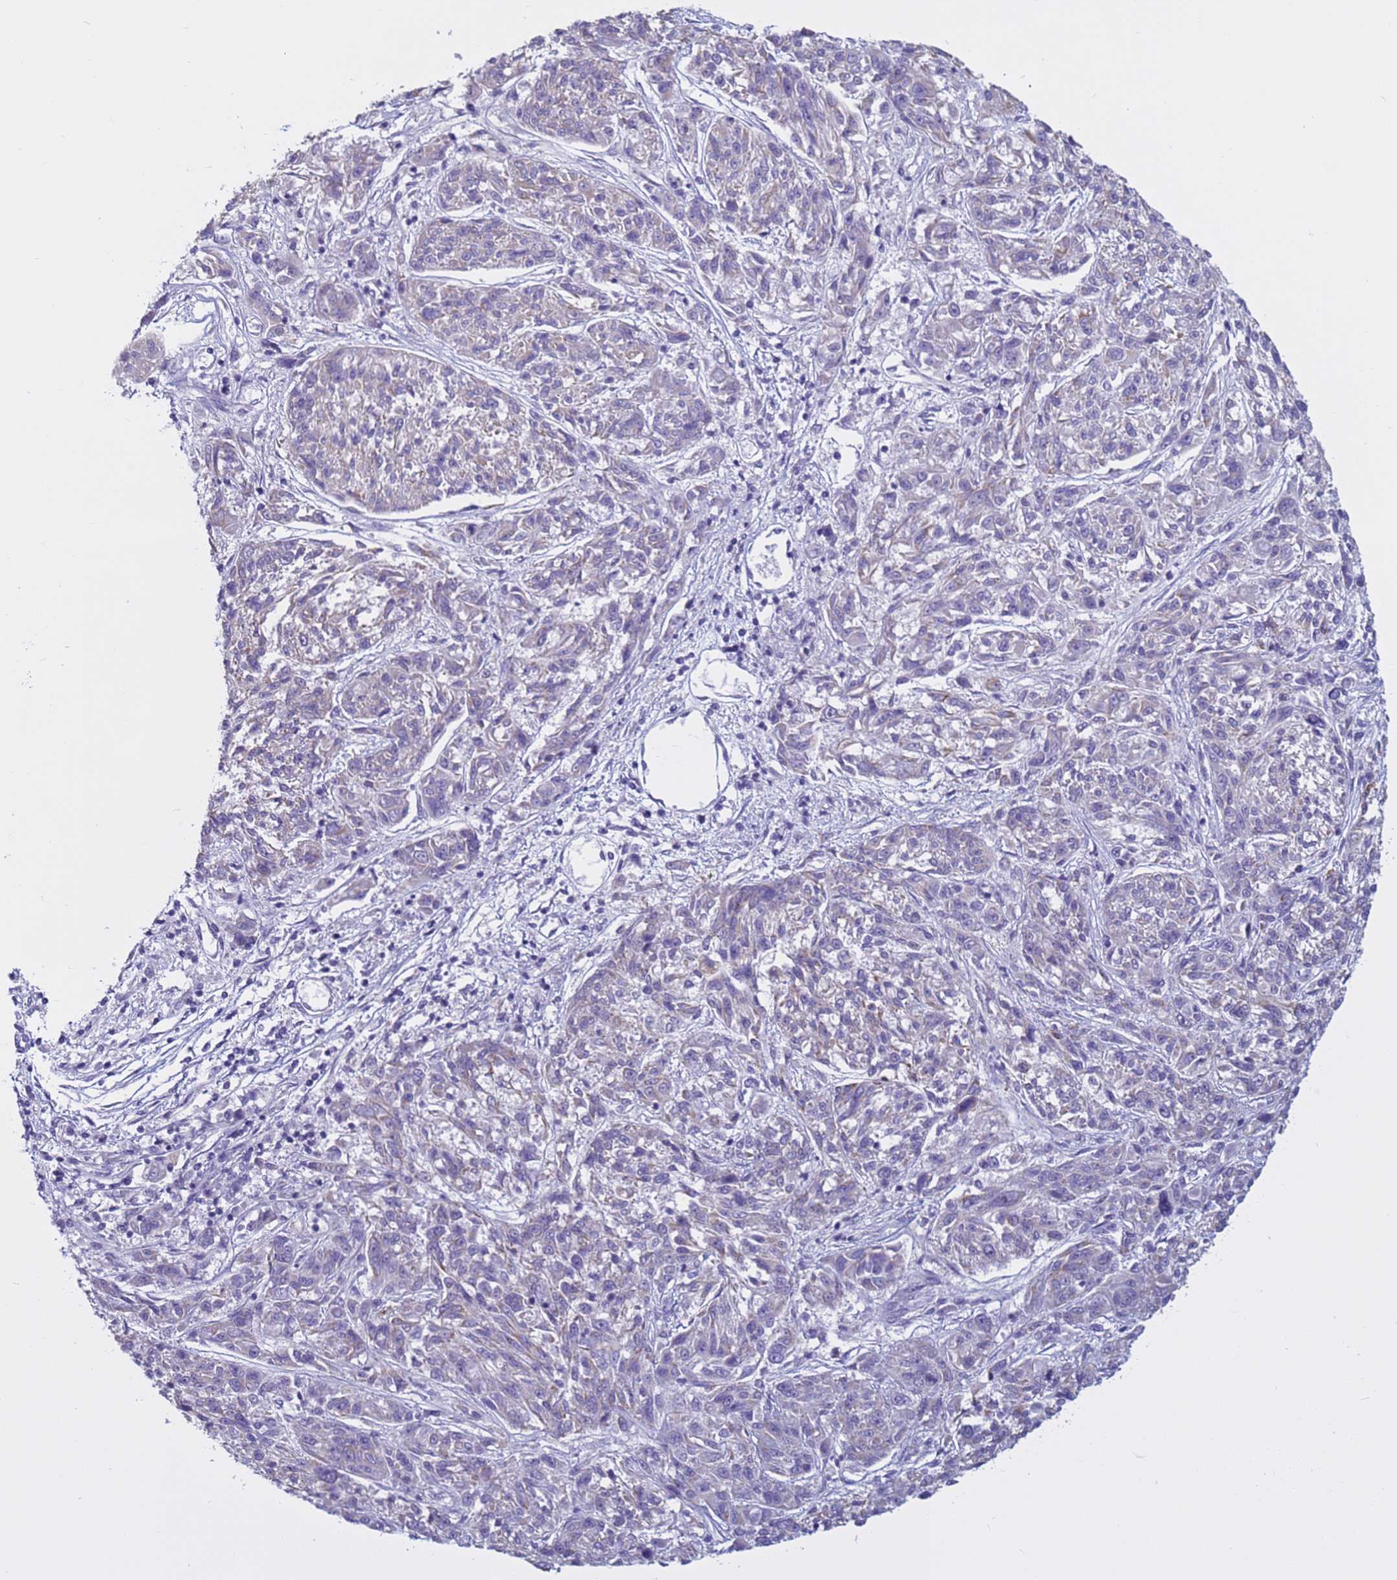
{"staining": {"intensity": "weak", "quantity": "<25%", "location": "cytoplasmic/membranous"}, "tissue": "melanoma", "cell_type": "Tumor cells", "image_type": "cancer", "snomed": [{"axis": "morphology", "description": "Malignant melanoma, NOS"}, {"axis": "topography", "description": "Skin"}], "caption": "Tumor cells are negative for brown protein staining in malignant melanoma.", "gene": "CDK2AP2", "patient": {"sex": "male", "age": 53}}